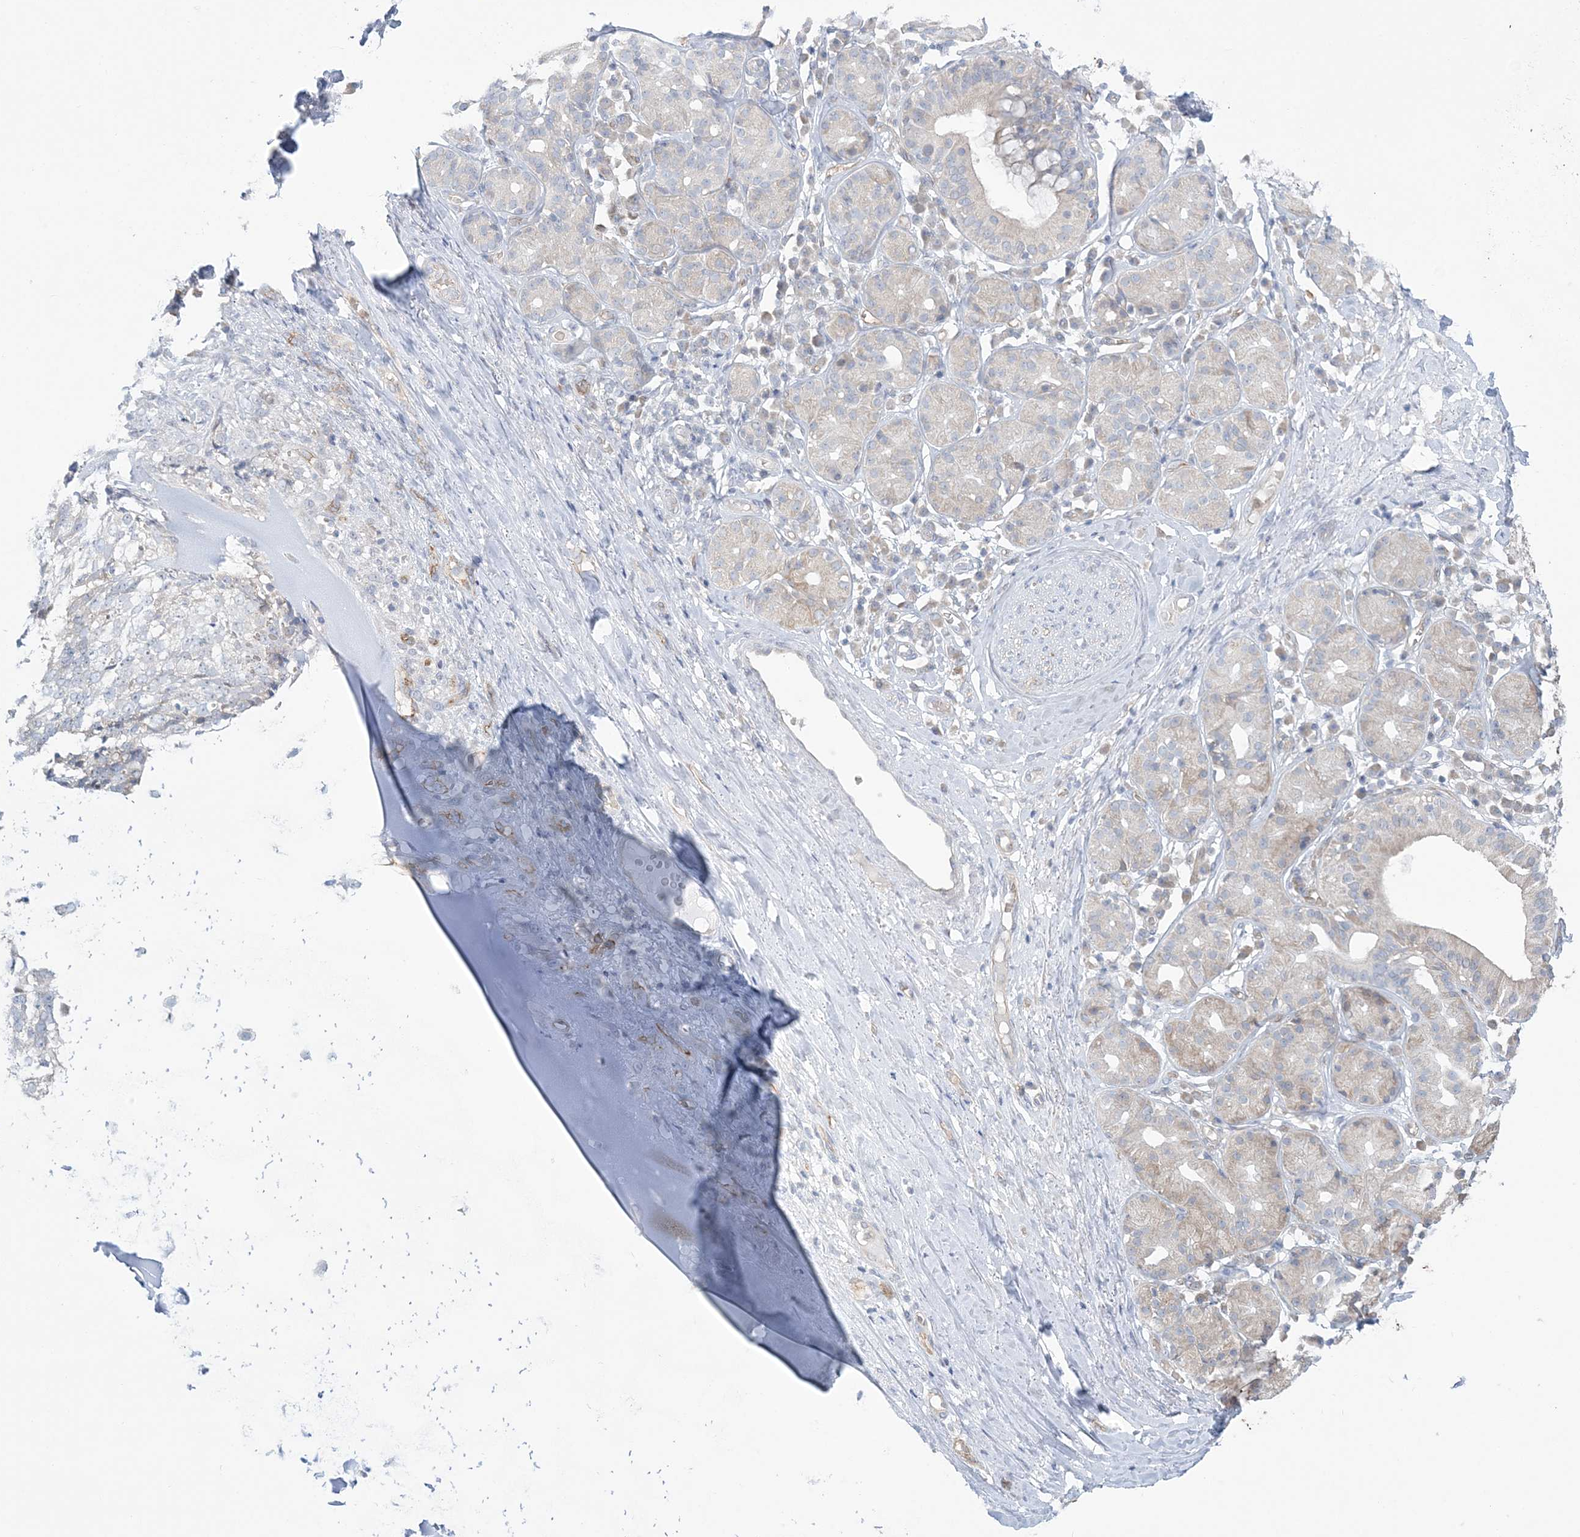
{"staining": {"intensity": "negative", "quantity": "none", "location": "none"}, "tissue": "adipose tissue", "cell_type": "Adipocytes", "image_type": "normal", "snomed": [{"axis": "morphology", "description": "Normal tissue, NOS"}, {"axis": "morphology", "description": "Basal cell carcinoma"}, {"axis": "topography", "description": "Cartilage tissue"}, {"axis": "topography", "description": "Nasopharynx"}, {"axis": "topography", "description": "Oral tissue"}], "caption": "DAB immunohistochemical staining of unremarkable human adipose tissue demonstrates no significant staining in adipocytes. (Stains: DAB (3,3'-diaminobenzidine) immunohistochemistry (IHC) with hematoxylin counter stain, Microscopy: brightfield microscopy at high magnification).", "gene": "FARSB", "patient": {"sex": "female", "age": 77}}